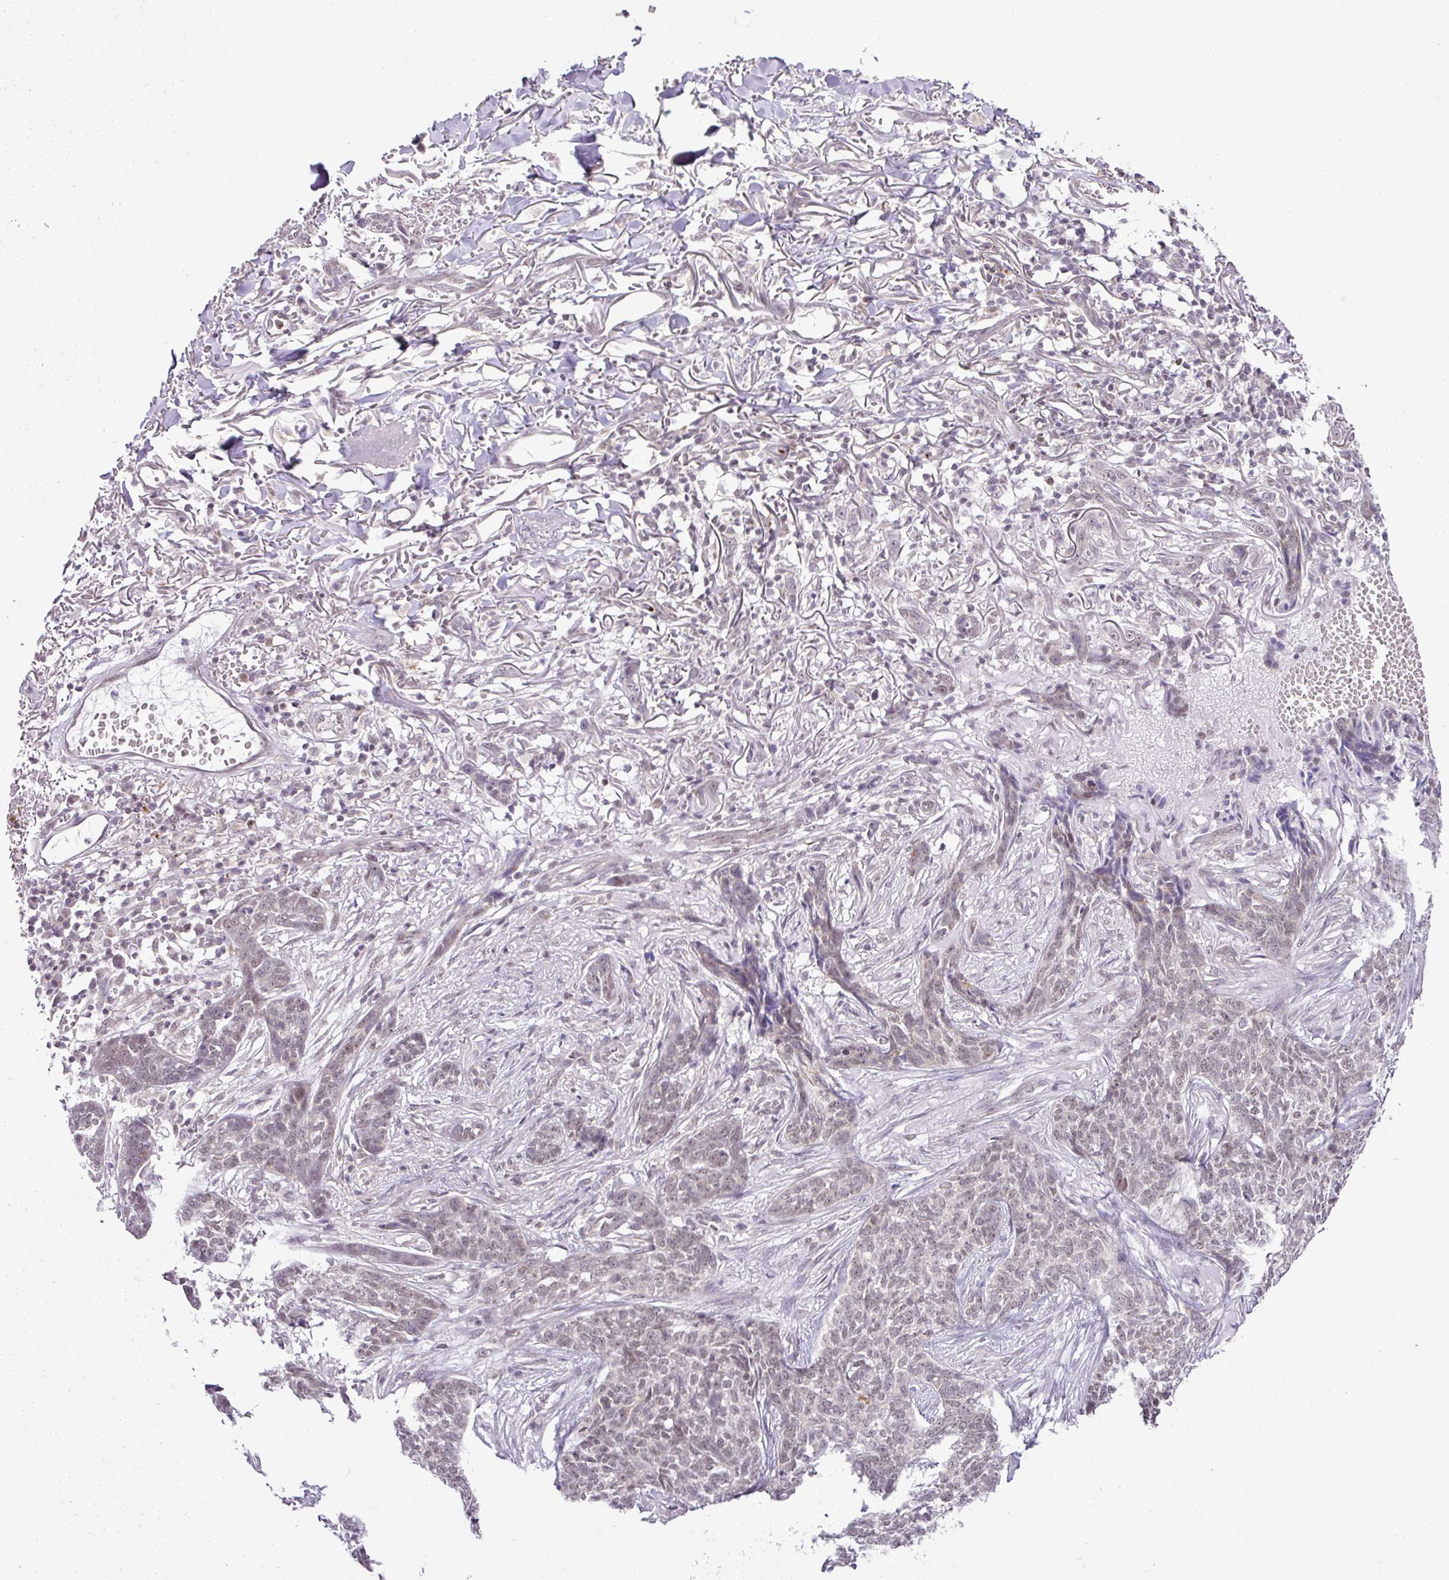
{"staining": {"intensity": "weak", "quantity": "<25%", "location": "nuclear"}, "tissue": "skin cancer", "cell_type": "Tumor cells", "image_type": "cancer", "snomed": [{"axis": "morphology", "description": "Basal cell carcinoma"}, {"axis": "topography", "description": "Skin"}], "caption": "This is an immunohistochemistry (IHC) photomicrograph of skin cancer (basal cell carcinoma). There is no staining in tumor cells.", "gene": "FAM32A", "patient": {"sex": "male", "age": 85}}